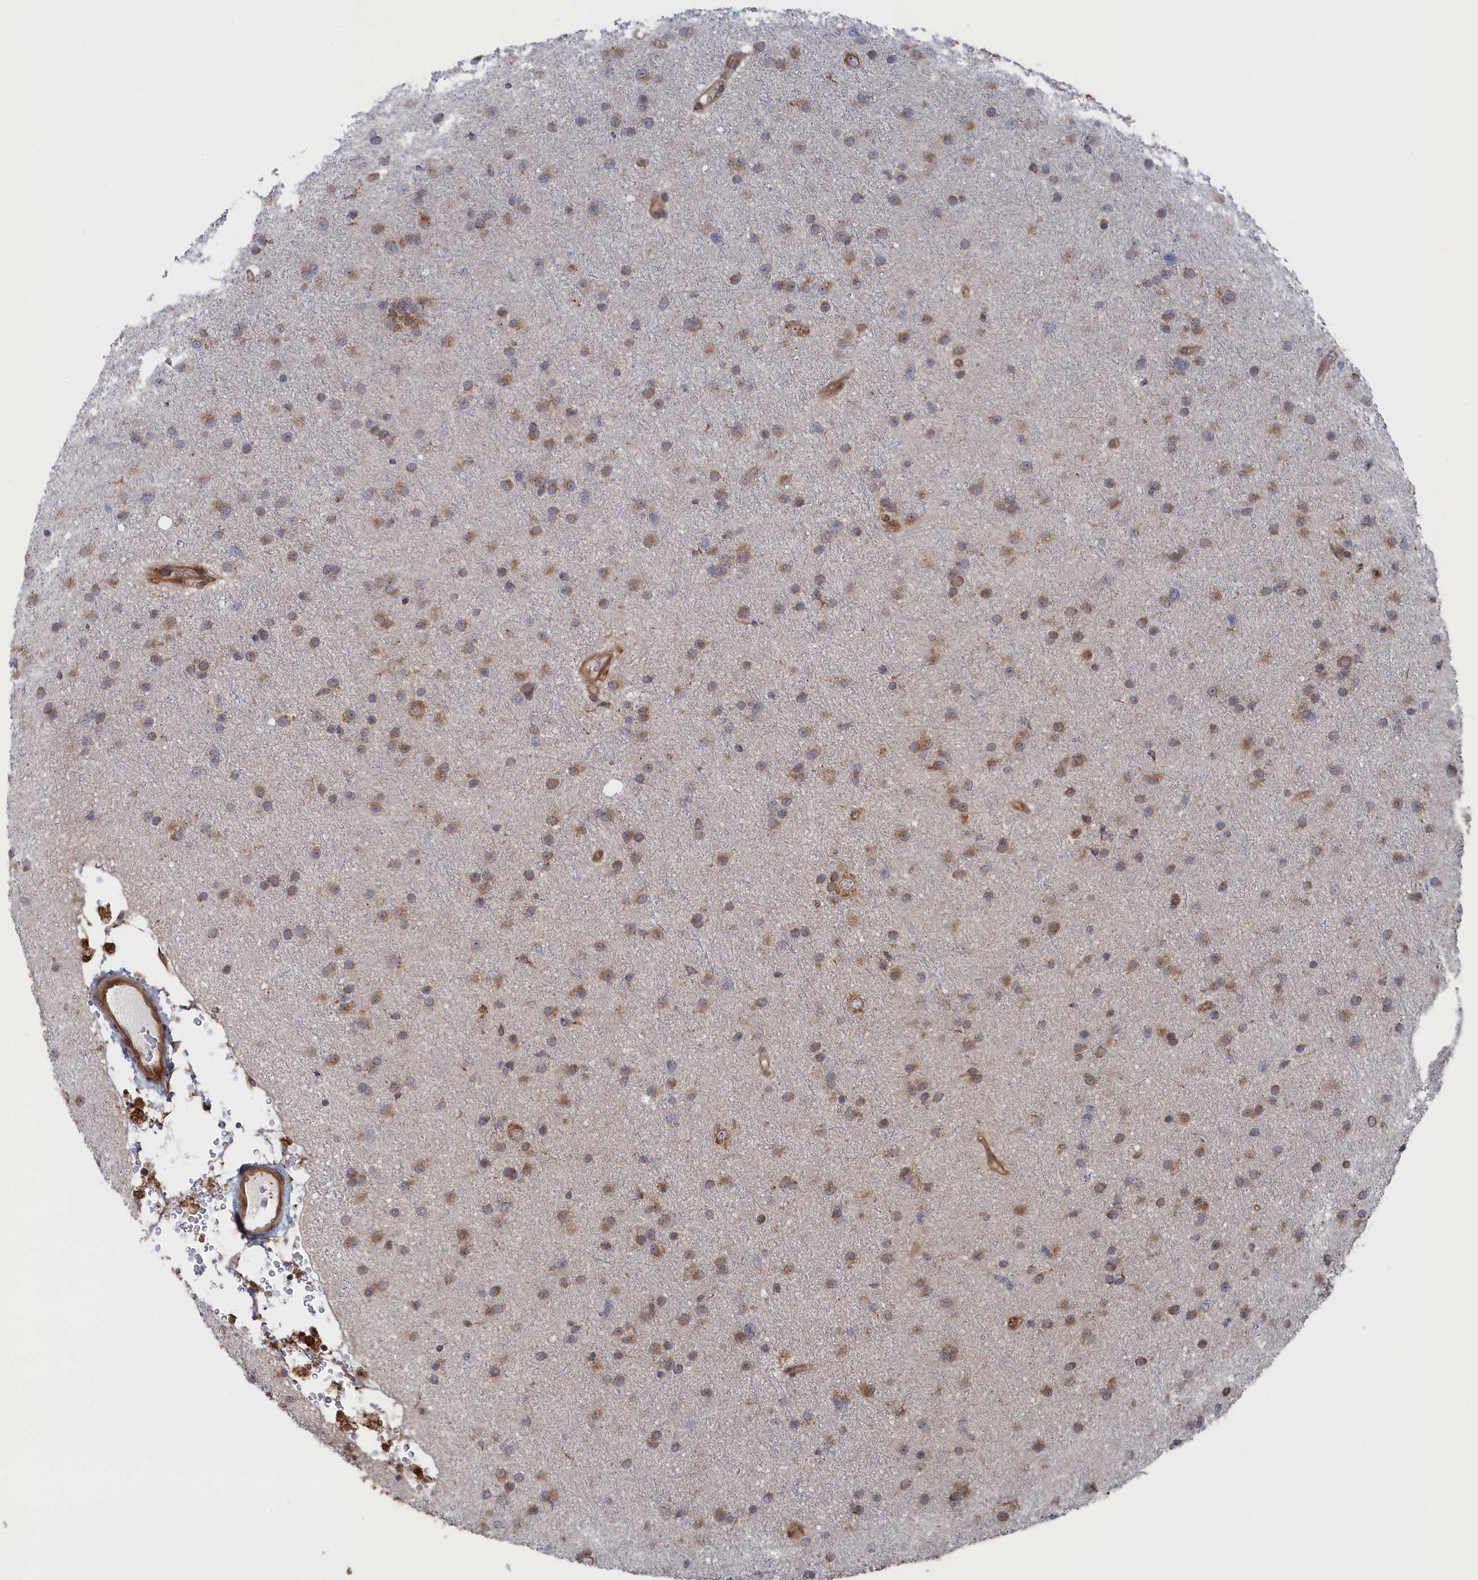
{"staining": {"intensity": "moderate", "quantity": "25%-75%", "location": "cytoplasmic/membranous"}, "tissue": "glioma", "cell_type": "Tumor cells", "image_type": "cancer", "snomed": [{"axis": "morphology", "description": "Glioma, malignant, Low grade"}, {"axis": "topography", "description": "Cerebral cortex"}], "caption": "A high-resolution image shows immunohistochemistry staining of glioma, which reveals moderate cytoplasmic/membranous staining in approximately 25%-75% of tumor cells. (Brightfield microscopy of DAB IHC at high magnification).", "gene": "BPIFB6", "patient": {"sex": "female", "age": 39}}